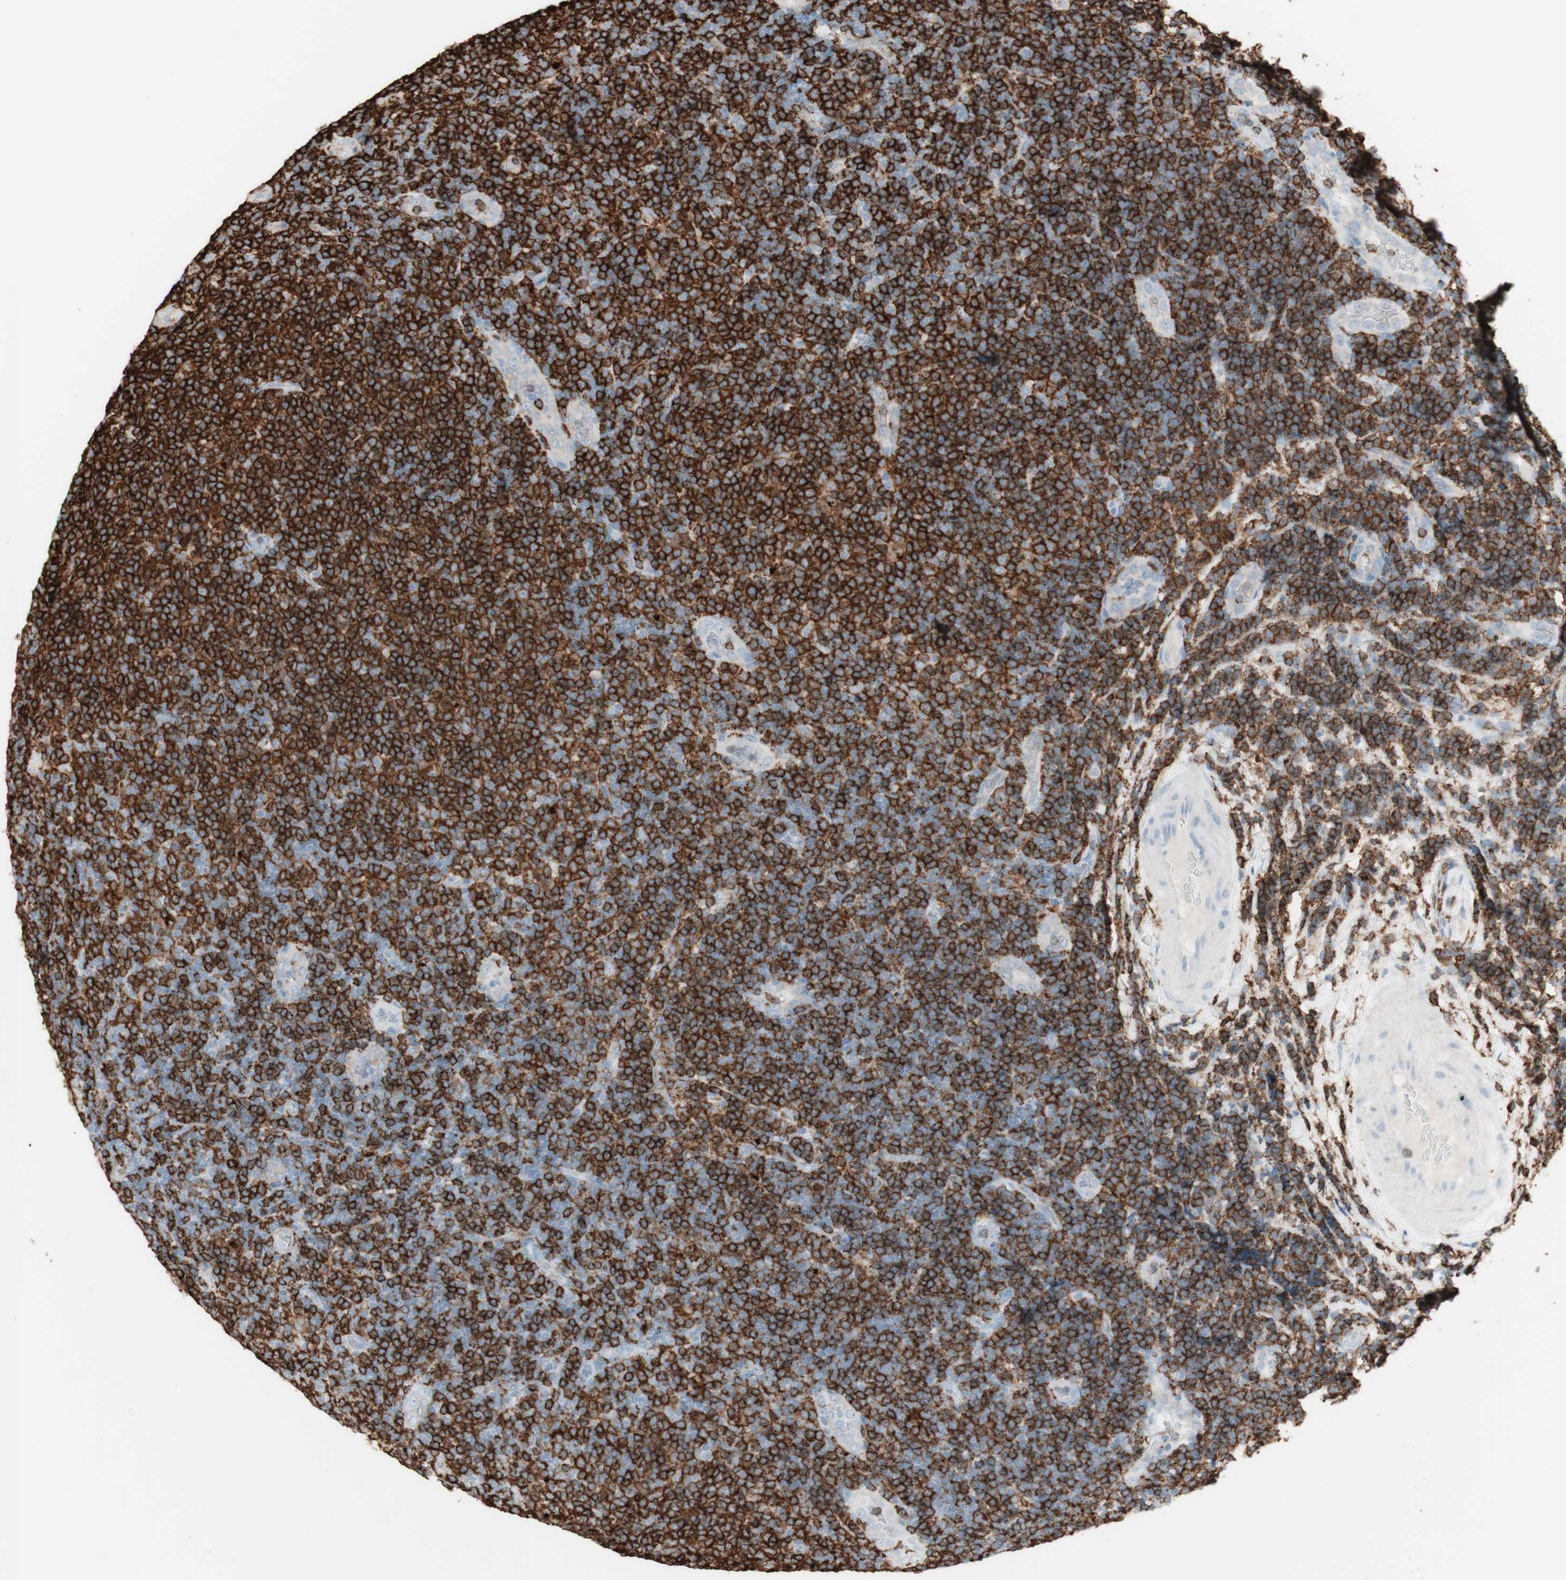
{"staining": {"intensity": "strong", "quantity": ">75%", "location": "cytoplasmic/membranous"}, "tissue": "lymphoma", "cell_type": "Tumor cells", "image_type": "cancer", "snomed": [{"axis": "morphology", "description": "Malignant lymphoma, non-Hodgkin's type, Low grade"}, {"axis": "topography", "description": "Lymph node"}], "caption": "A micrograph of malignant lymphoma, non-Hodgkin's type (low-grade) stained for a protein displays strong cytoplasmic/membranous brown staining in tumor cells.", "gene": "HLA-DPB1", "patient": {"sex": "male", "age": 83}}